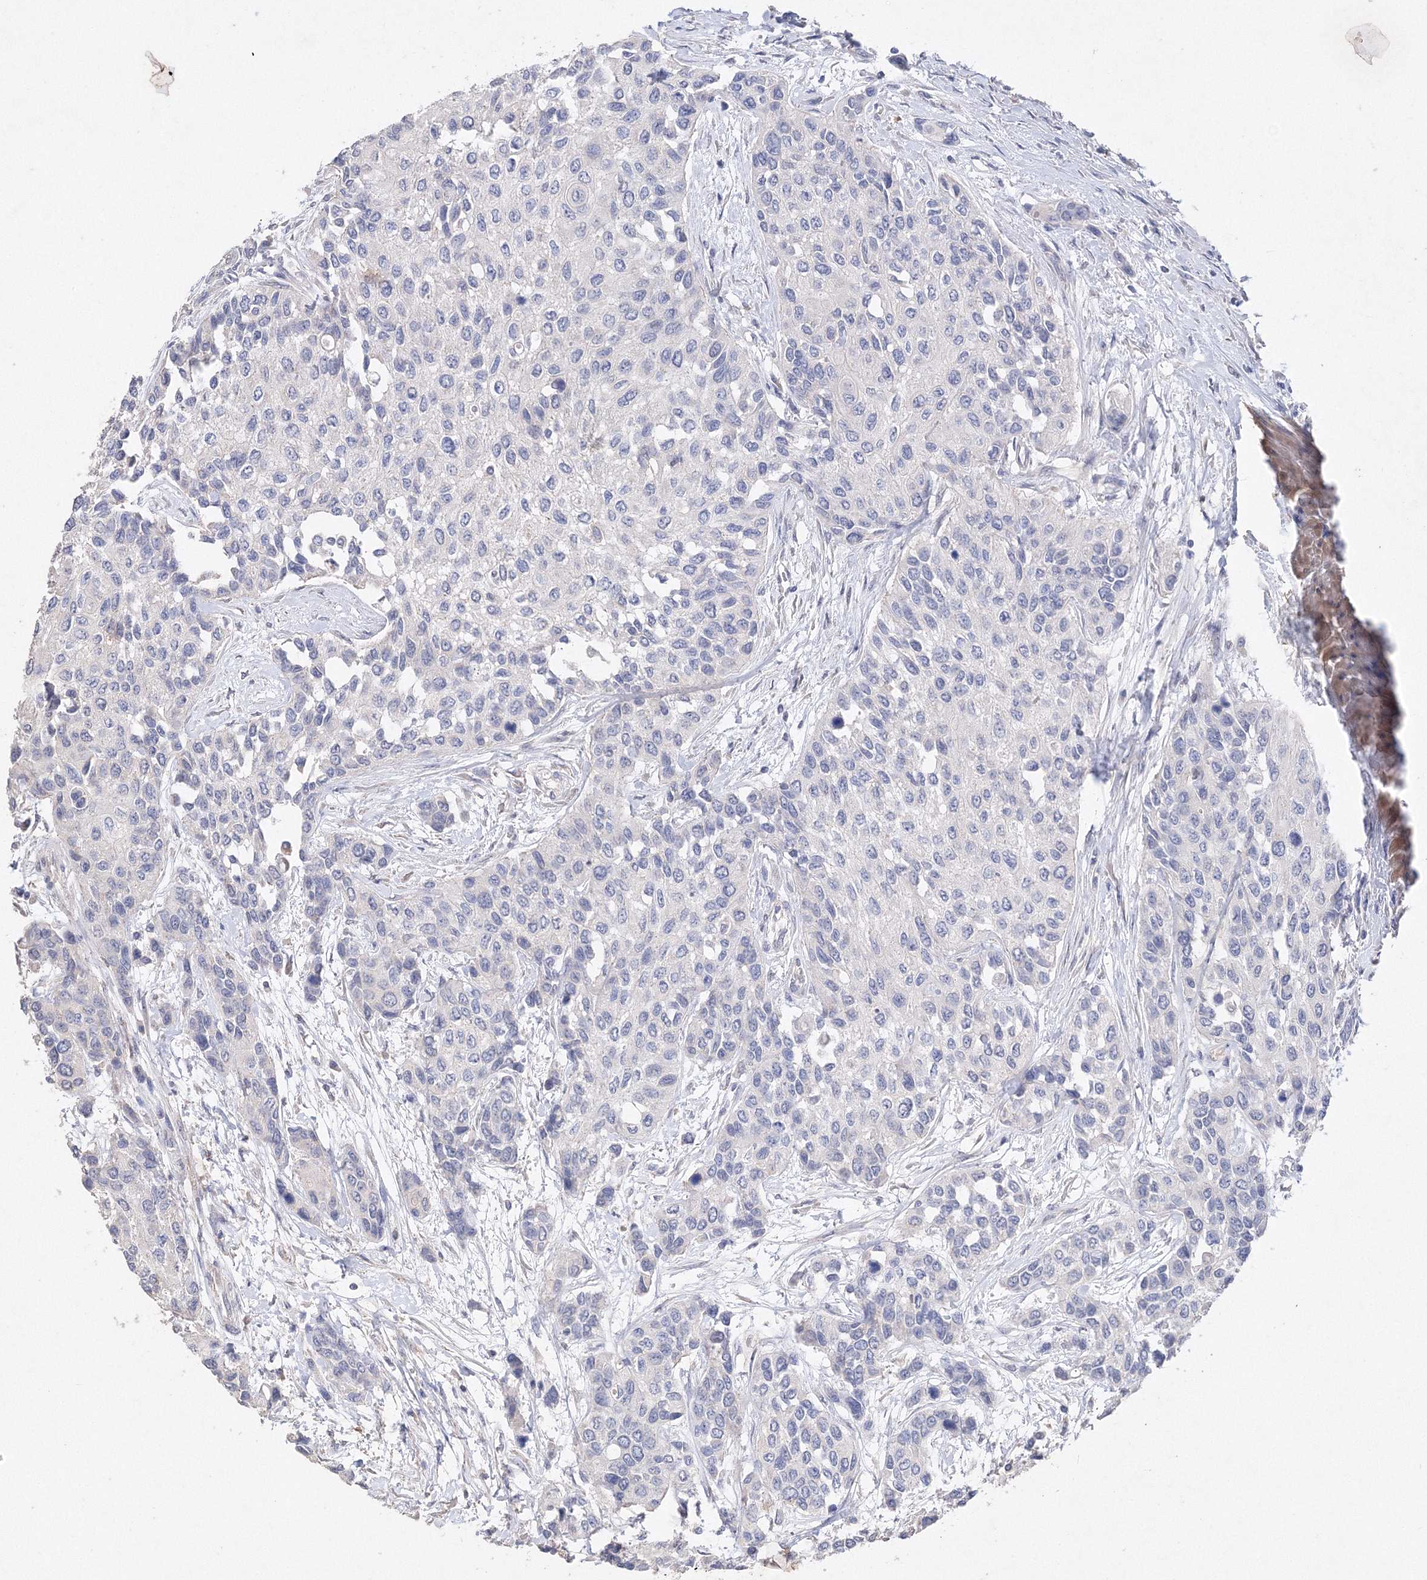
{"staining": {"intensity": "negative", "quantity": "none", "location": "none"}, "tissue": "urothelial cancer", "cell_type": "Tumor cells", "image_type": "cancer", "snomed": [{"axis": "morphology", "description": "Normal tissue, NOS"}, {"axis": "morphology", "description": "Urothelial carcinoma, High grade"}, {"axis": "topography", "description": "Vascular tissue"}, {"axis": "topography", "description": "Urinary bladder"}], "caption": "A micrograph of human high-grade urothelial carcinoma is negative for staining in tumor cells.", "gene": "GLS", "patient": {"sex": "female", "age": 56}}